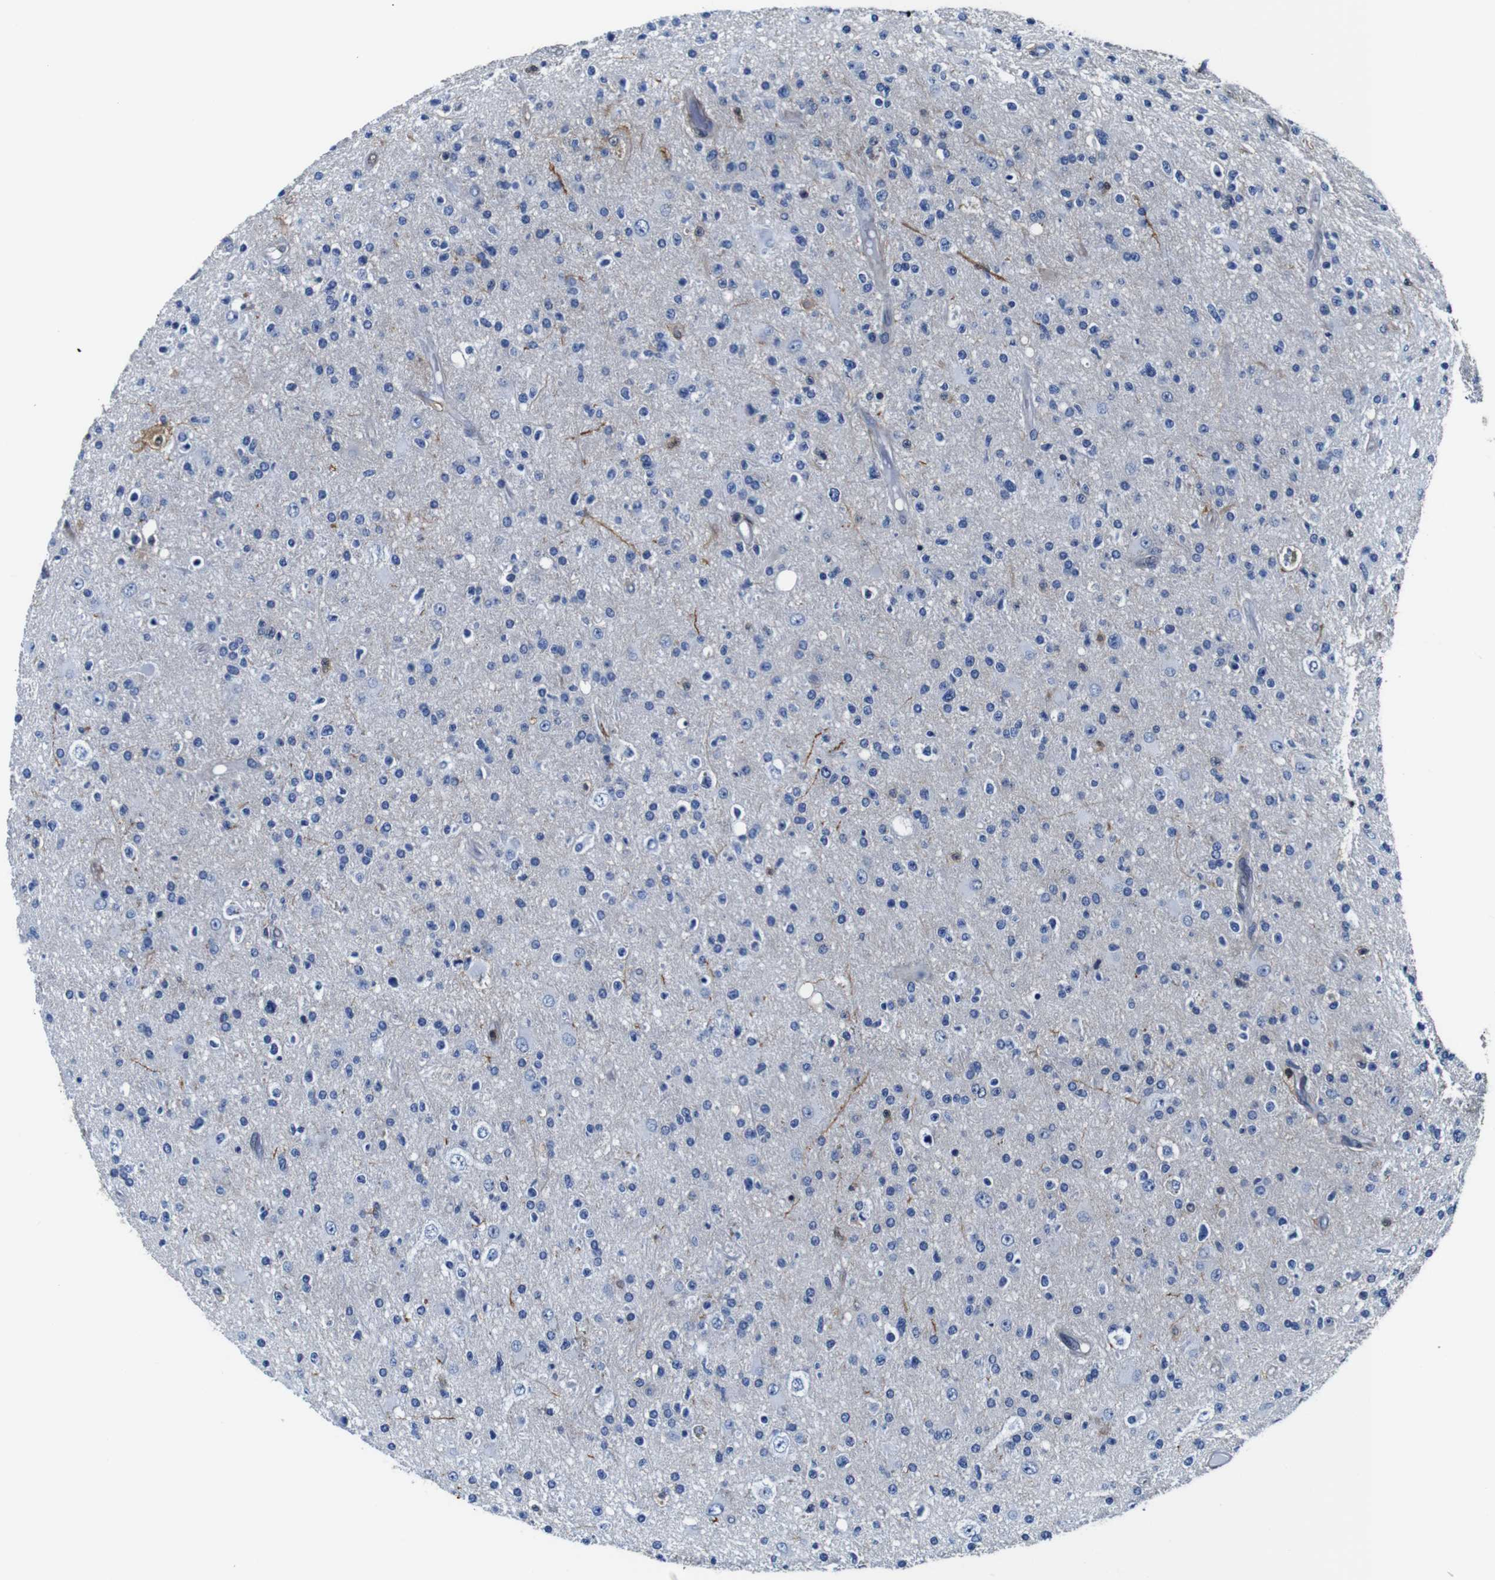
{"staining": {"intensity": "negative", "quantity": "none", "location": "none"}, "tissue": "glioma", "cell_type": "Tumor cells", "image_type": "cancer", "snomed": [{"axis": "morphology", "description": "Glioma, malignant, High grade"}, {"axis": "topography", "description": "Brain"}], "caption": "Tumor cells are negative for protein expression in human malignant high-grade glioma. (Brightfield microscopy of DAB IHC at high magnification).", "gene": "ANXA1", "patient": {"sex": "male", "age": 33}}